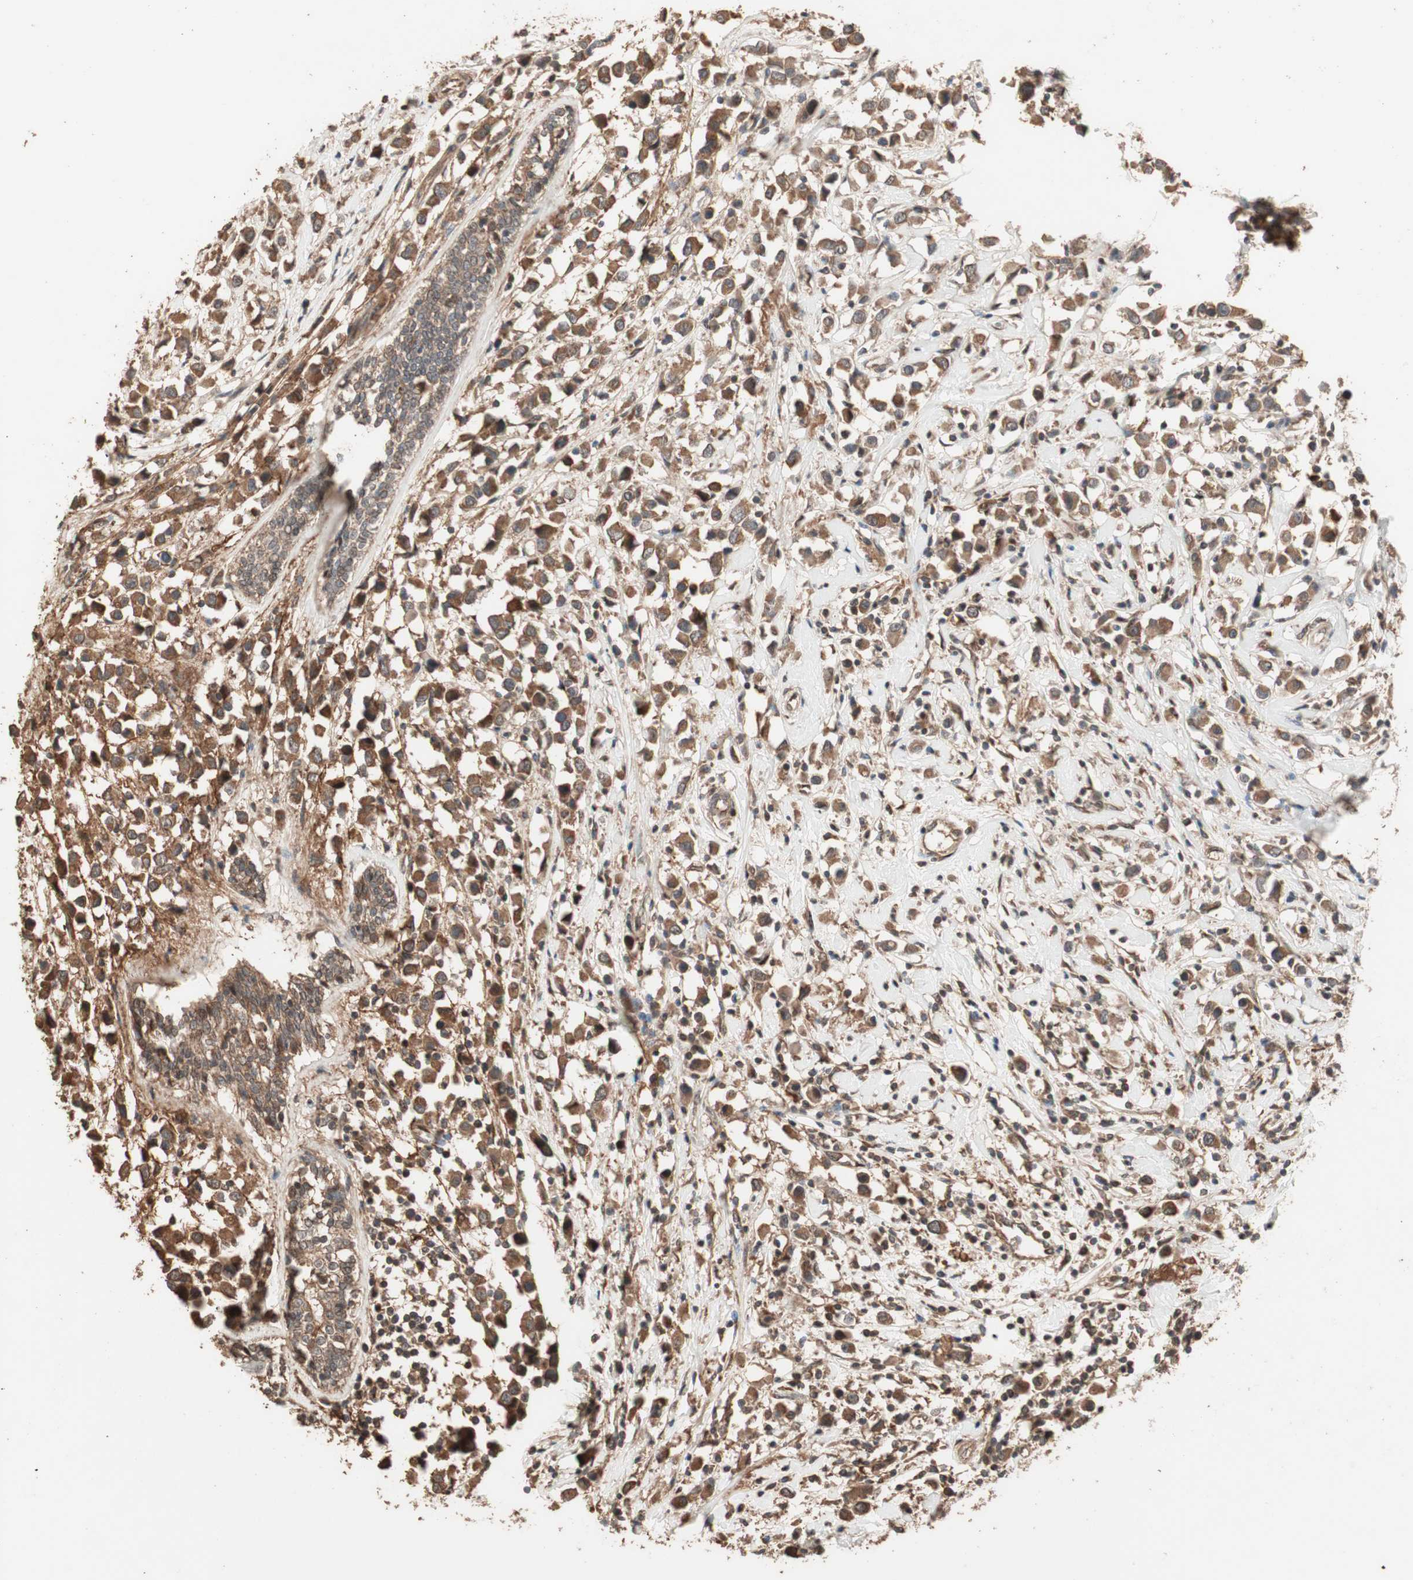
{"staining": {"intensity": "strong", "quantity": ">75%", "location": "cytoplasmic/membranous"}, "tissue": "breast cancer", "cell_type": "Tumor cells", "image_type": "cancer", "snomed": [{"axis": "morphology", "description": "Duct carcinoma"}, {"axis": "topography", "description": "Breast"}], "caption": "An IHC image of tumor tissue is shown. Protein staining in brown shows strong cytoplasmic/membranous positivity in breast cancer within tumor cells.", "gene": "USP20", "patient": {"sex": "female", "age": 61}}